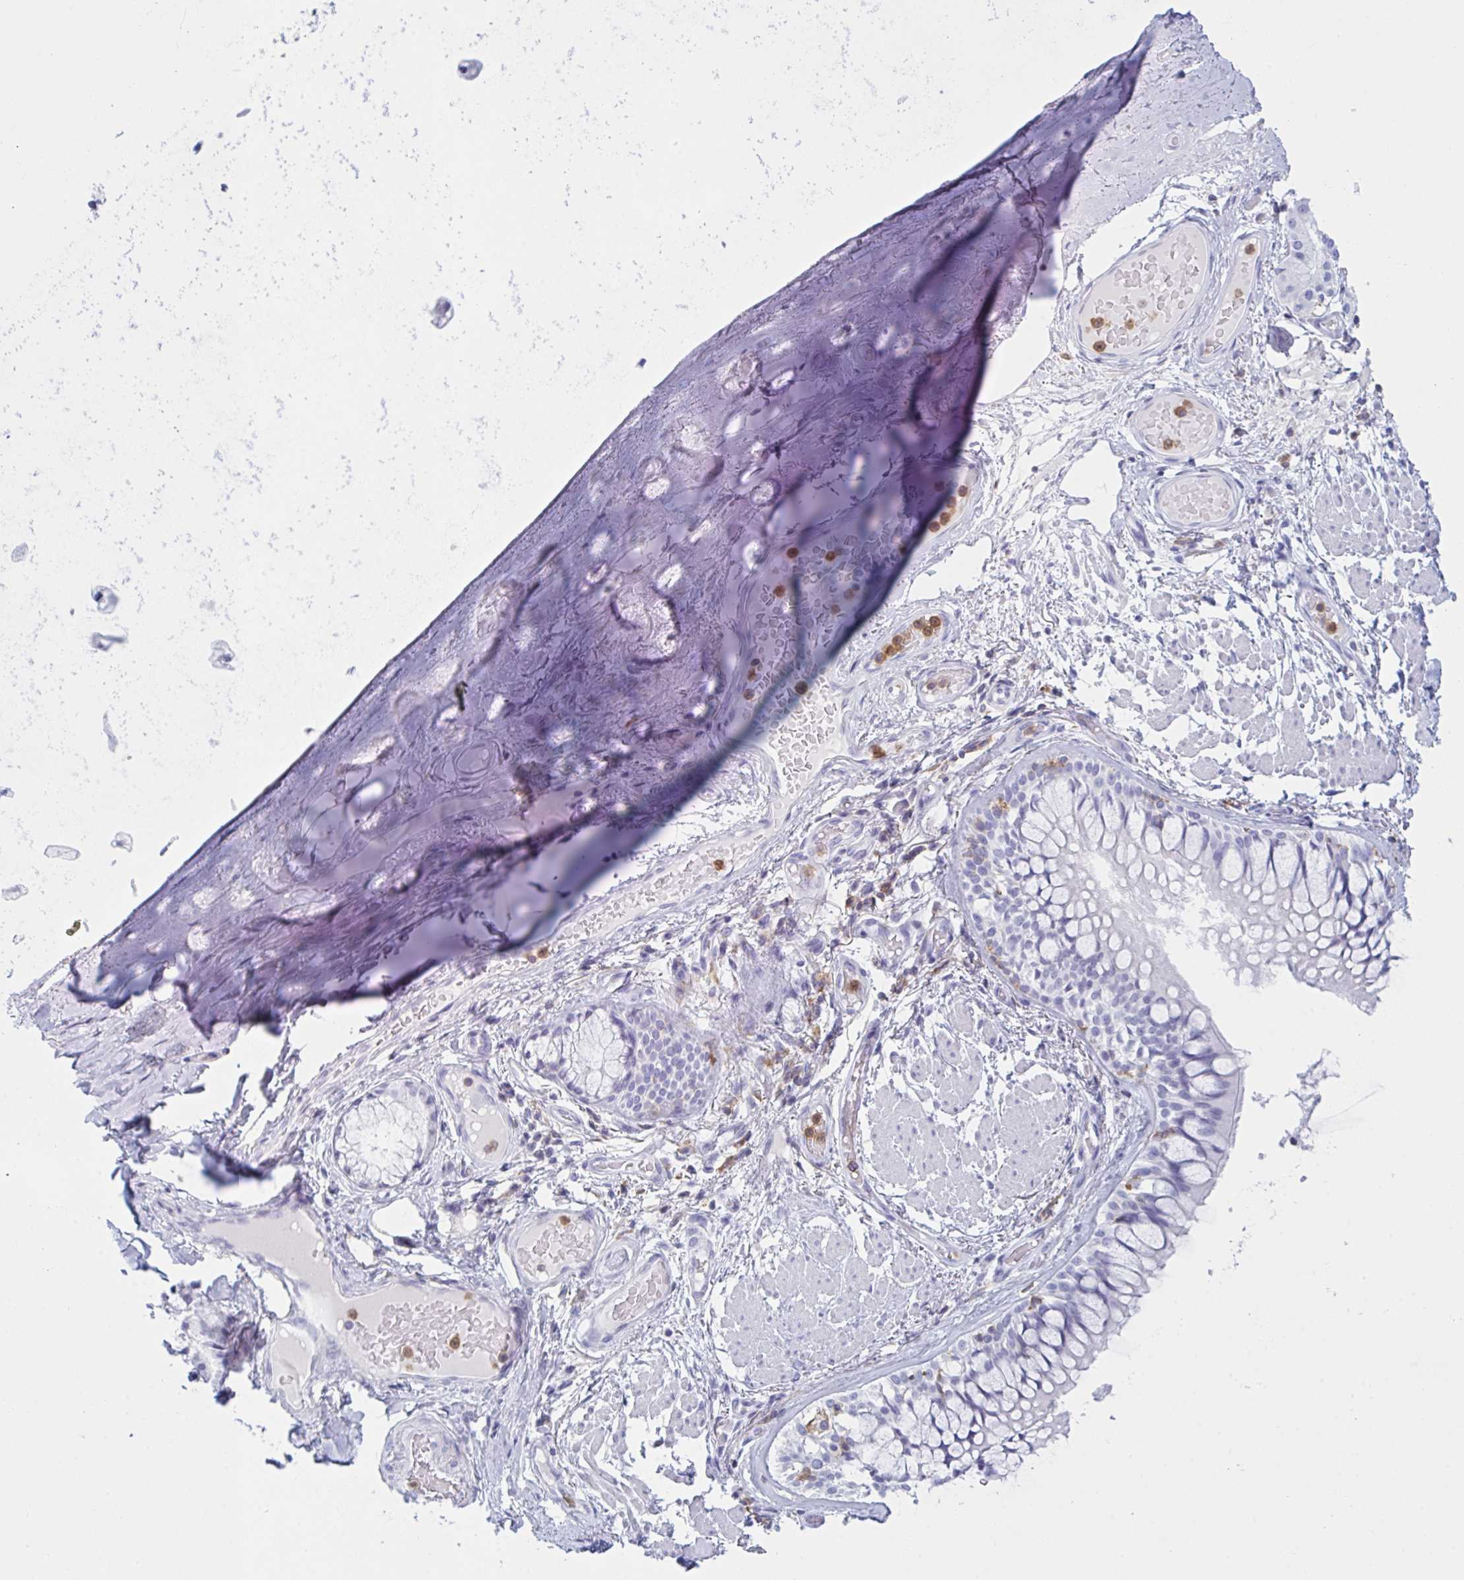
{"staining": {"intensity": "negative", "quantity": "none", "location": "none"}, "tissue": "soft tissue", "cell_type": "Chondrocytes", "image_type": "normal", "snomed": [{"axis": "morphology", "description": "Normal tissue, NOS"}, {"axis": "topography", "description": "Cartilage tissue"}, {"axis": "topography", "description": "Bronchus"}], "caption": "The immunohistochemistry histopathology image has no significant expression in chondrocytes of soft tissue. (DAB immunohistochemistry, high magnification).", "gene": "MYO1F", "patient": {"sex": "male", "age": 64}}